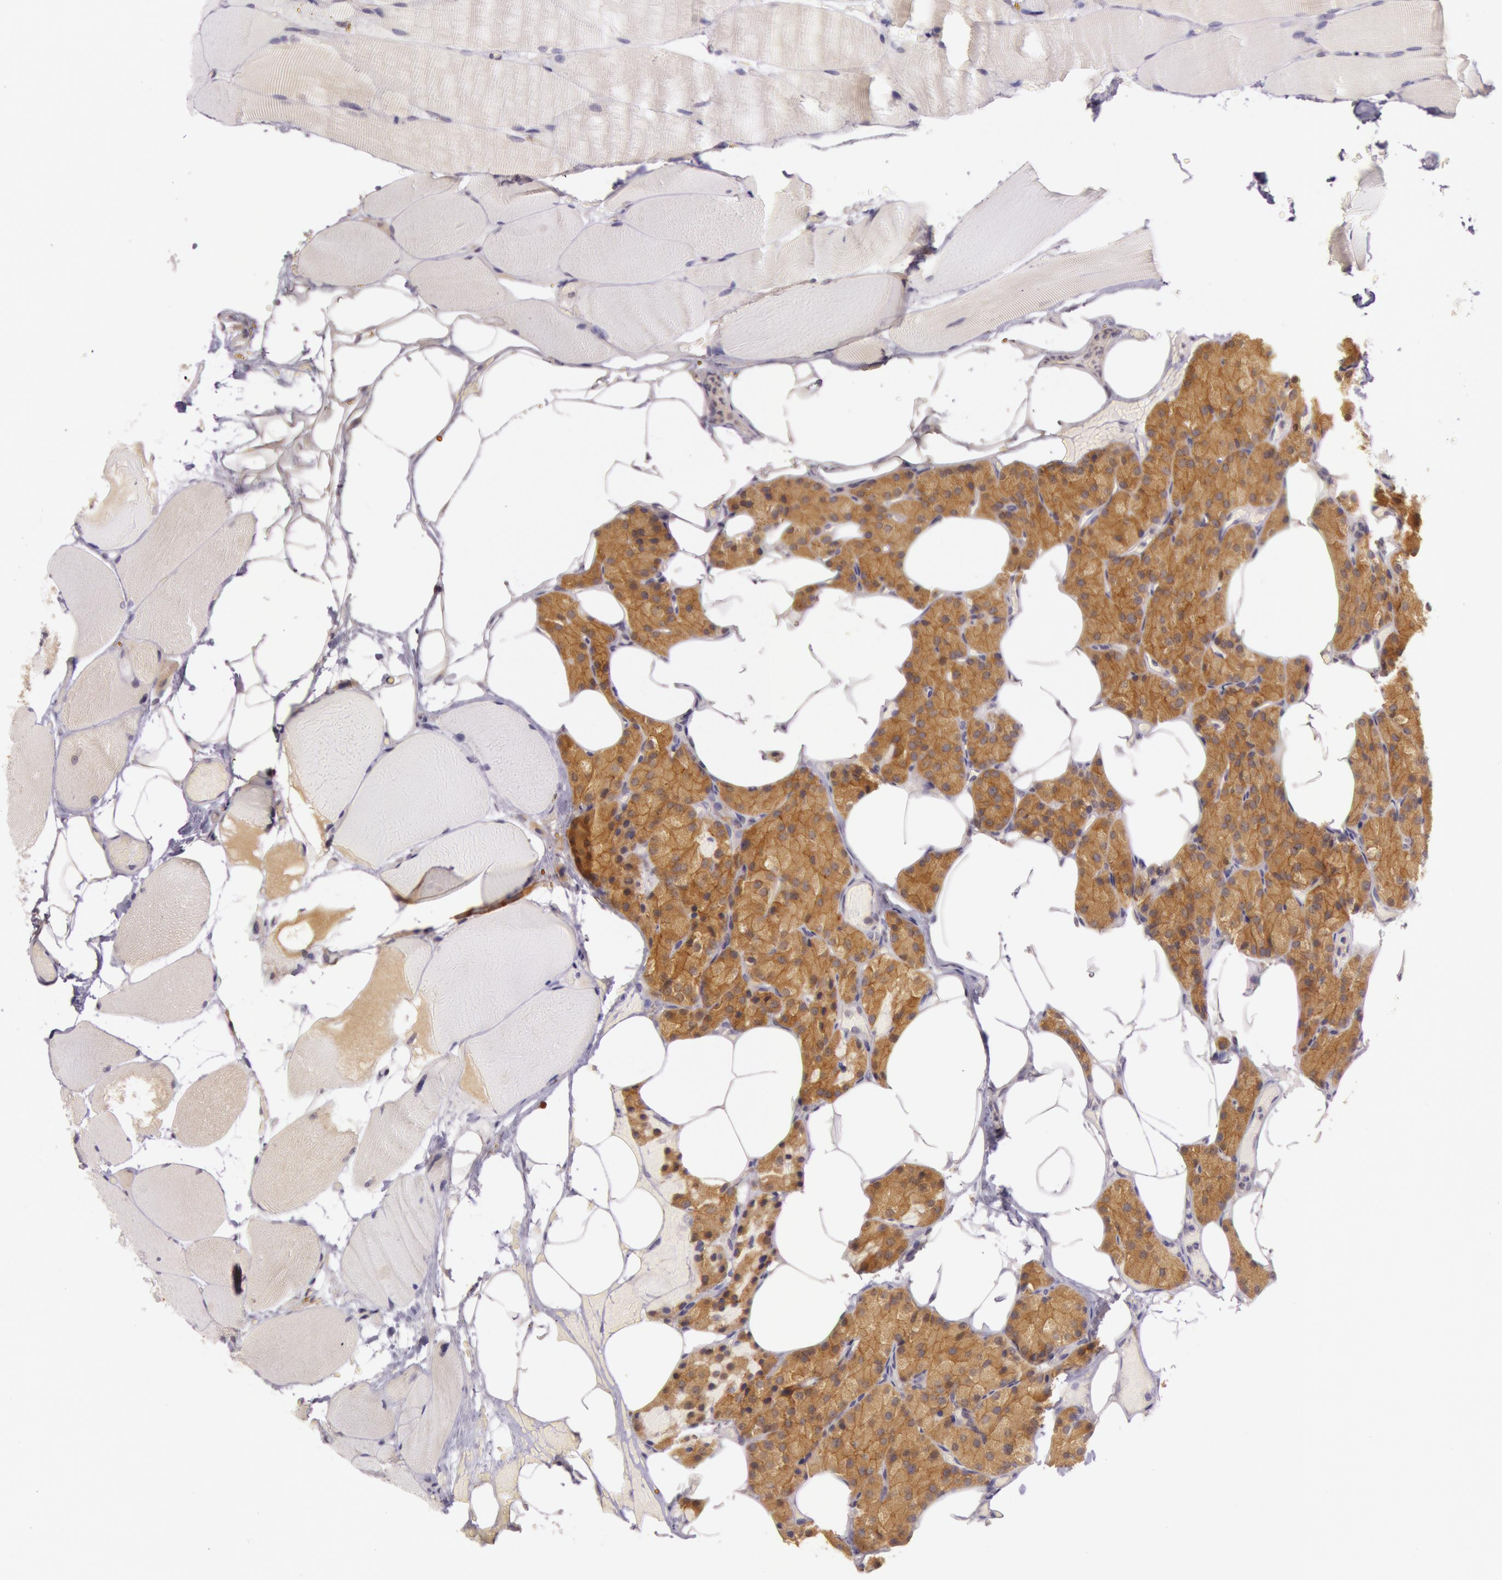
{"staining": {"intensity": "moderate", "quantity": ">75%", "location": "cytoplasmic/membranous,nuclear"}, "tissue": "parathyroid gland", "cell_type": "Glandular cells", "image_type": "normal", "snomed": [{"axis": "morphology", "description": "Normal tissue, NOS"}, {"axis": "topography", "description": "Skeletal muscle"}, {"axis": "topography", "description": "Parathyroid gland"}], "caption": "Parathyroid gland stained with a brown dye demonstrates moderate cytoplasmic/membranous,nuclear positive staining in about >75% of glandular cells.", "gene": "CDK16", "patient": {"sex": "female", "age": 37}}